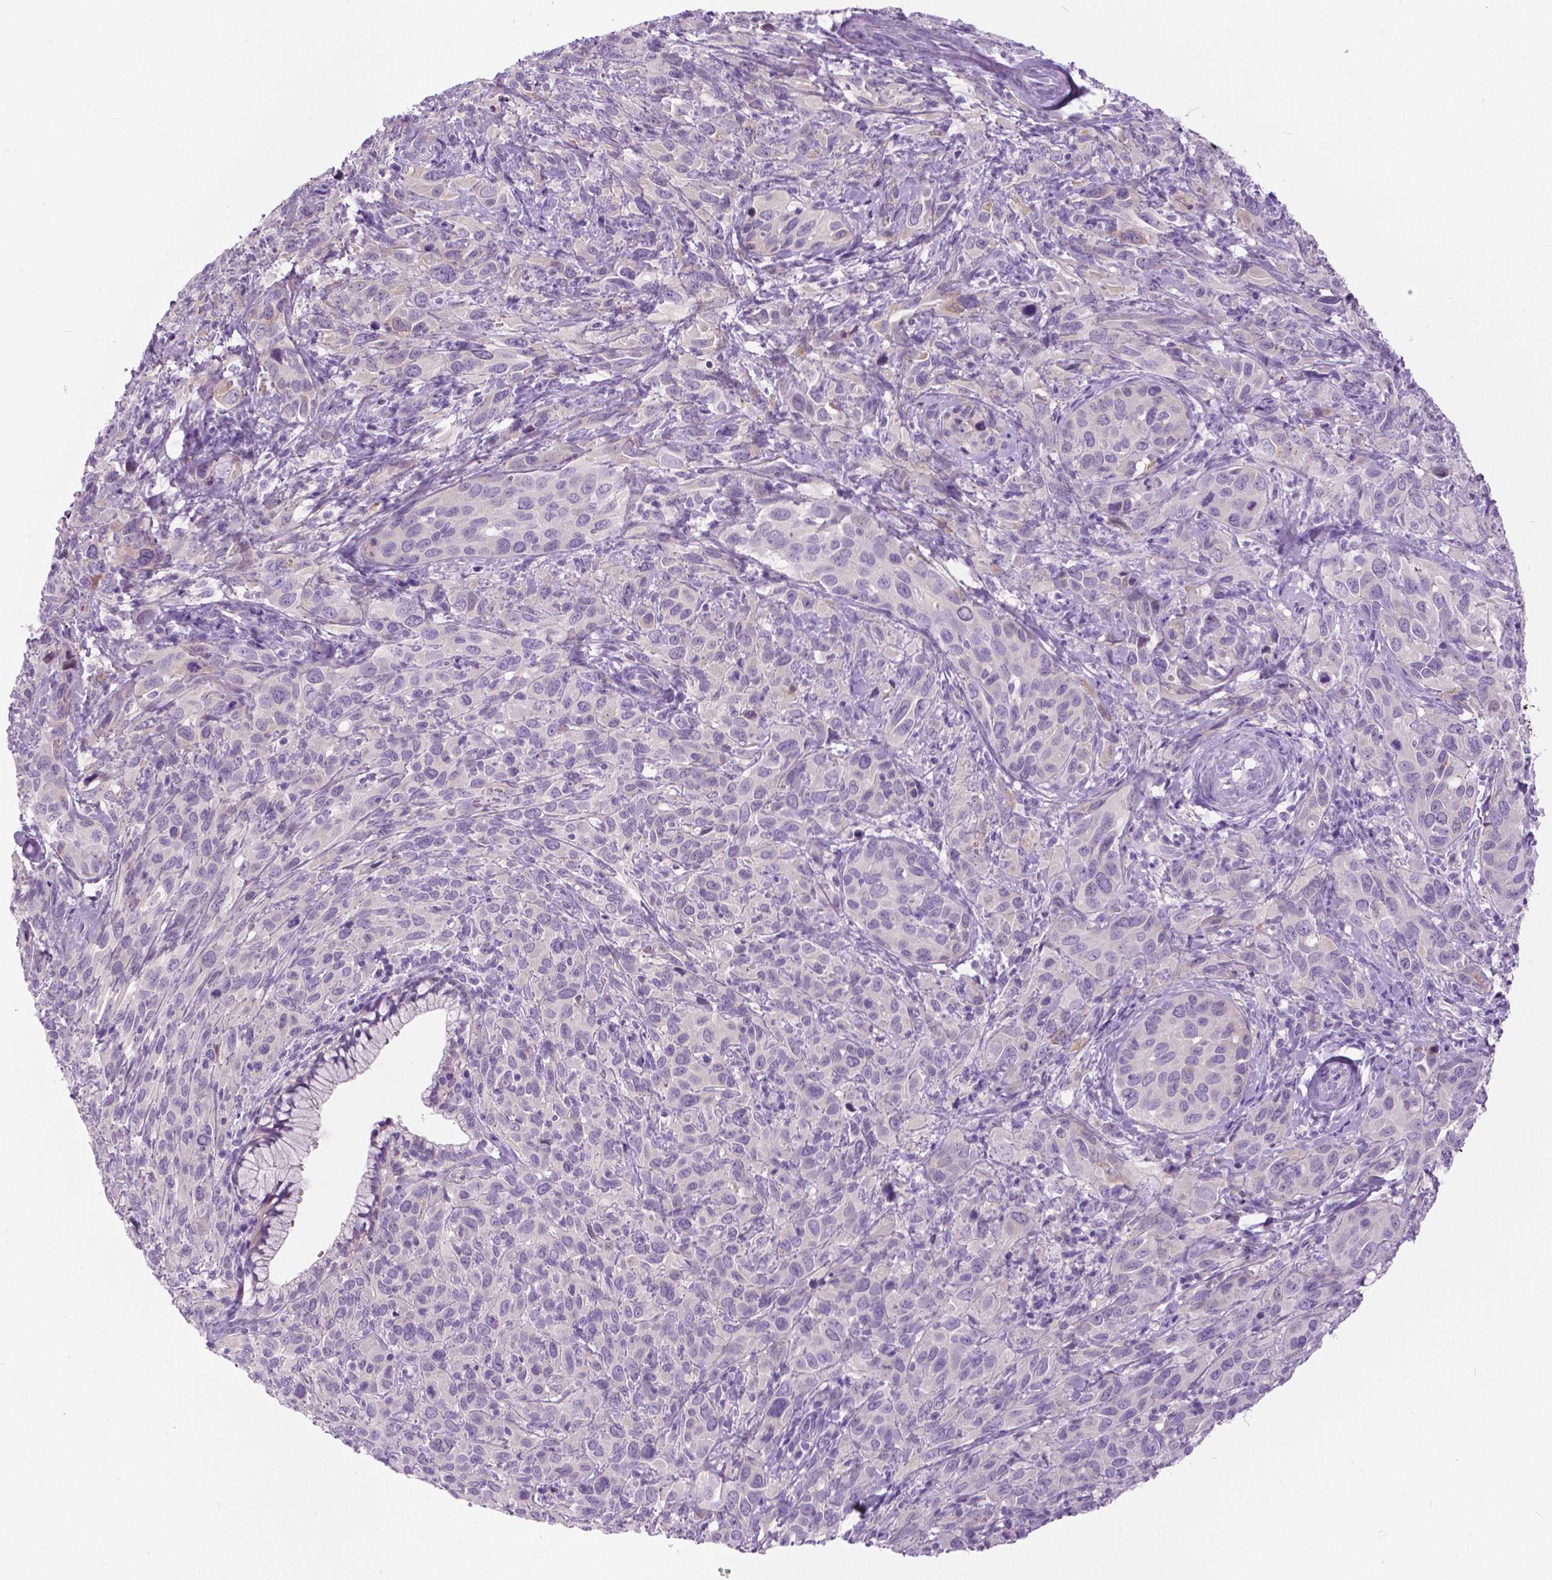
{"staining": {"intensity": "negative", "quantity": "none", "location": "none"}, "tissue": "cervical cancer", "cell_type": "Tumor cells", "image_type": "cancer", "snomed": [{"axis": "morphology", "description": "Squamous cell carcinoma, NOS"}, {"axis": "topography", "description": "Cervix"}], "caption": "A high-resolution photomicrograph shows IHC staining of cervical cancer, which shows no significant expression in tumor cells.", "gene": "TP53TG5", "patient": {"sex": "female", "age": 51}}